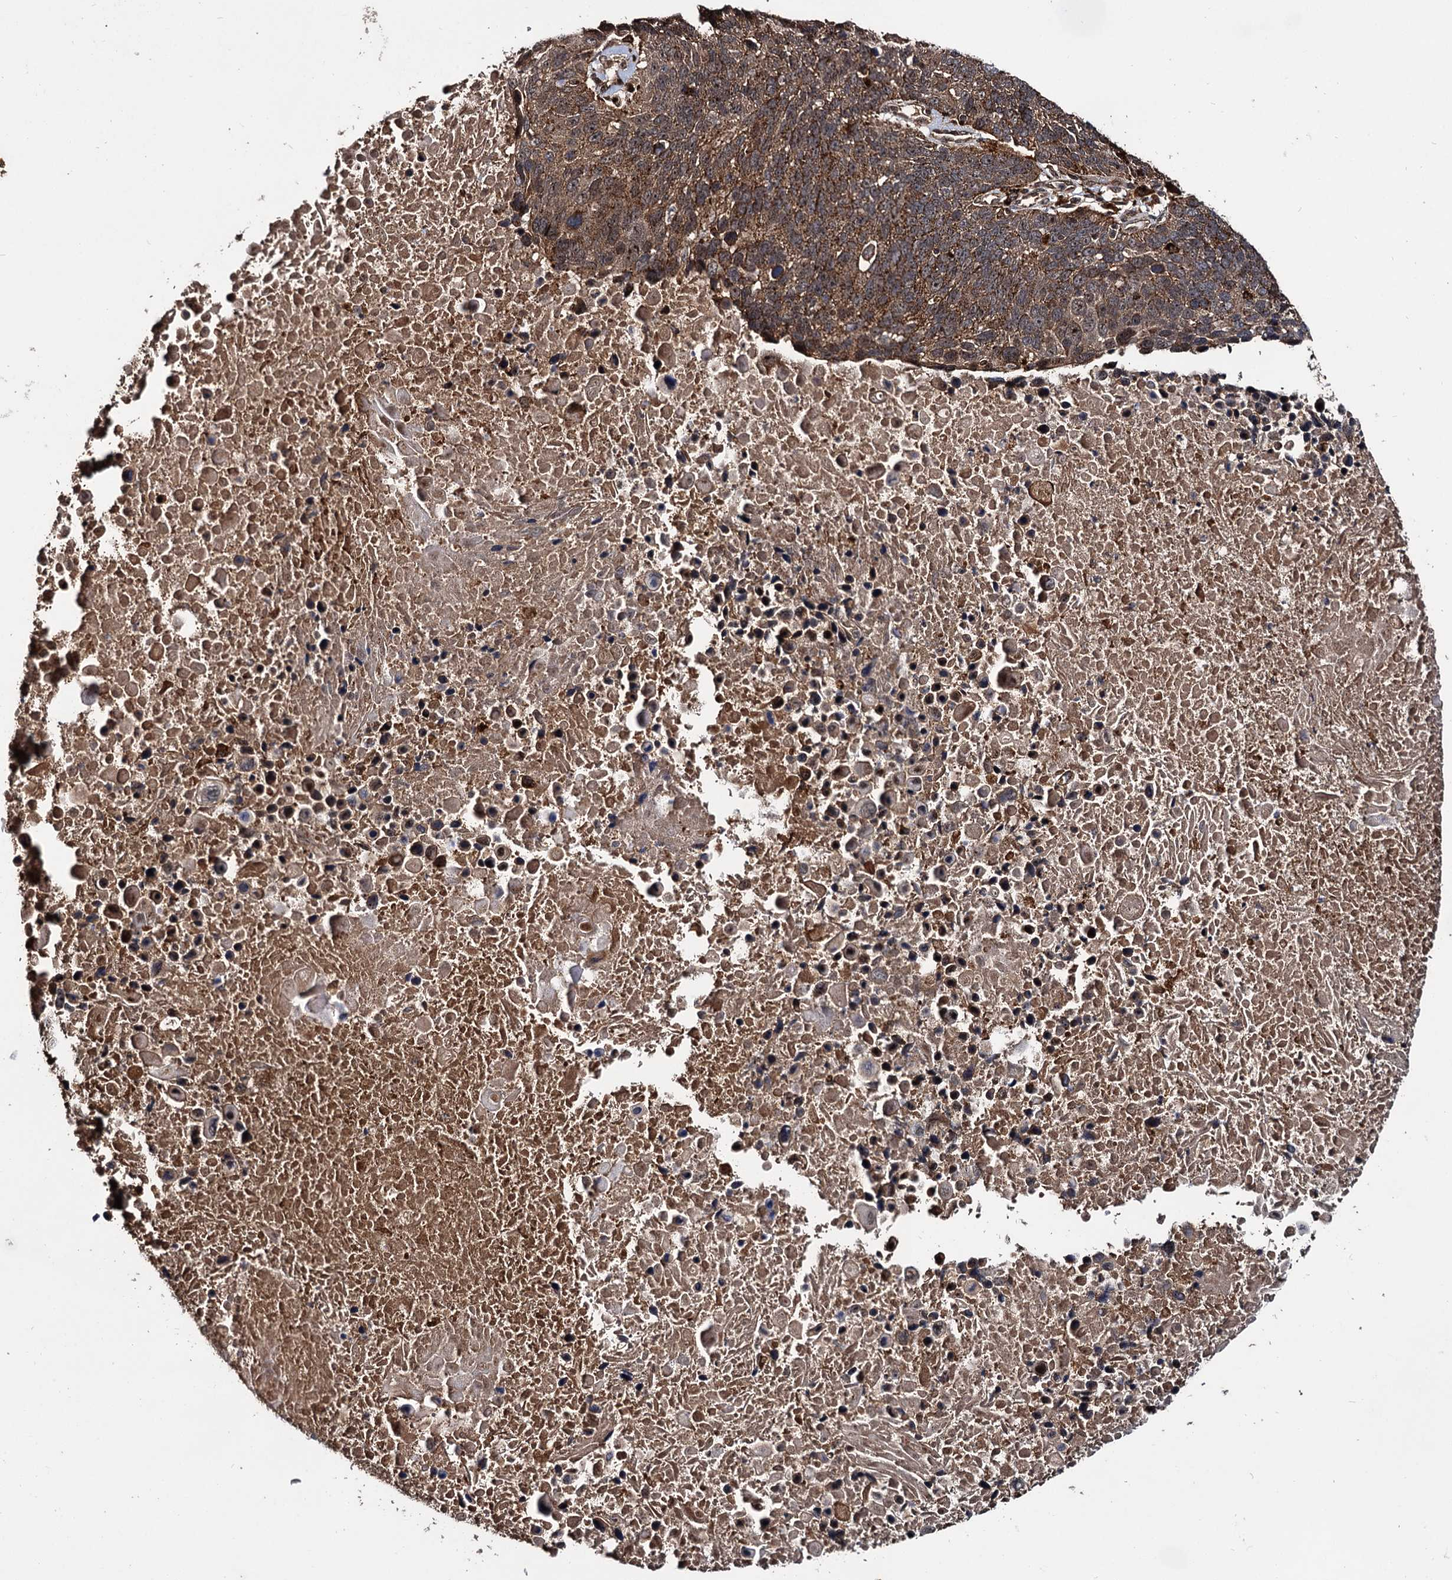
{"staining": {"intensity": "moderate", "quantity": ">75%", "location": "cytoplasmic/membranous"}, "tissue": "lung cancer", "cell_type": "Tumor cells", "image_type": "cancer", "snomed": [{"axis": "morphology", "description": "Normal tissue, NOS"}, {"axis": "morphology", "description": "Squamous cell carcinoma, NOS"}, {"axis": "topography", "description": "Lymph node"}, {"axis": "topography", "description": "Lung"}], "caption": "Tumor cells demonstrate medium levels of moderate cytoplasmic/membranous staining in about >75% of cells in human lung squamous cell carcinoma.", "gene": "CEP192", "patient": {"sex": "male", "age": 66}}